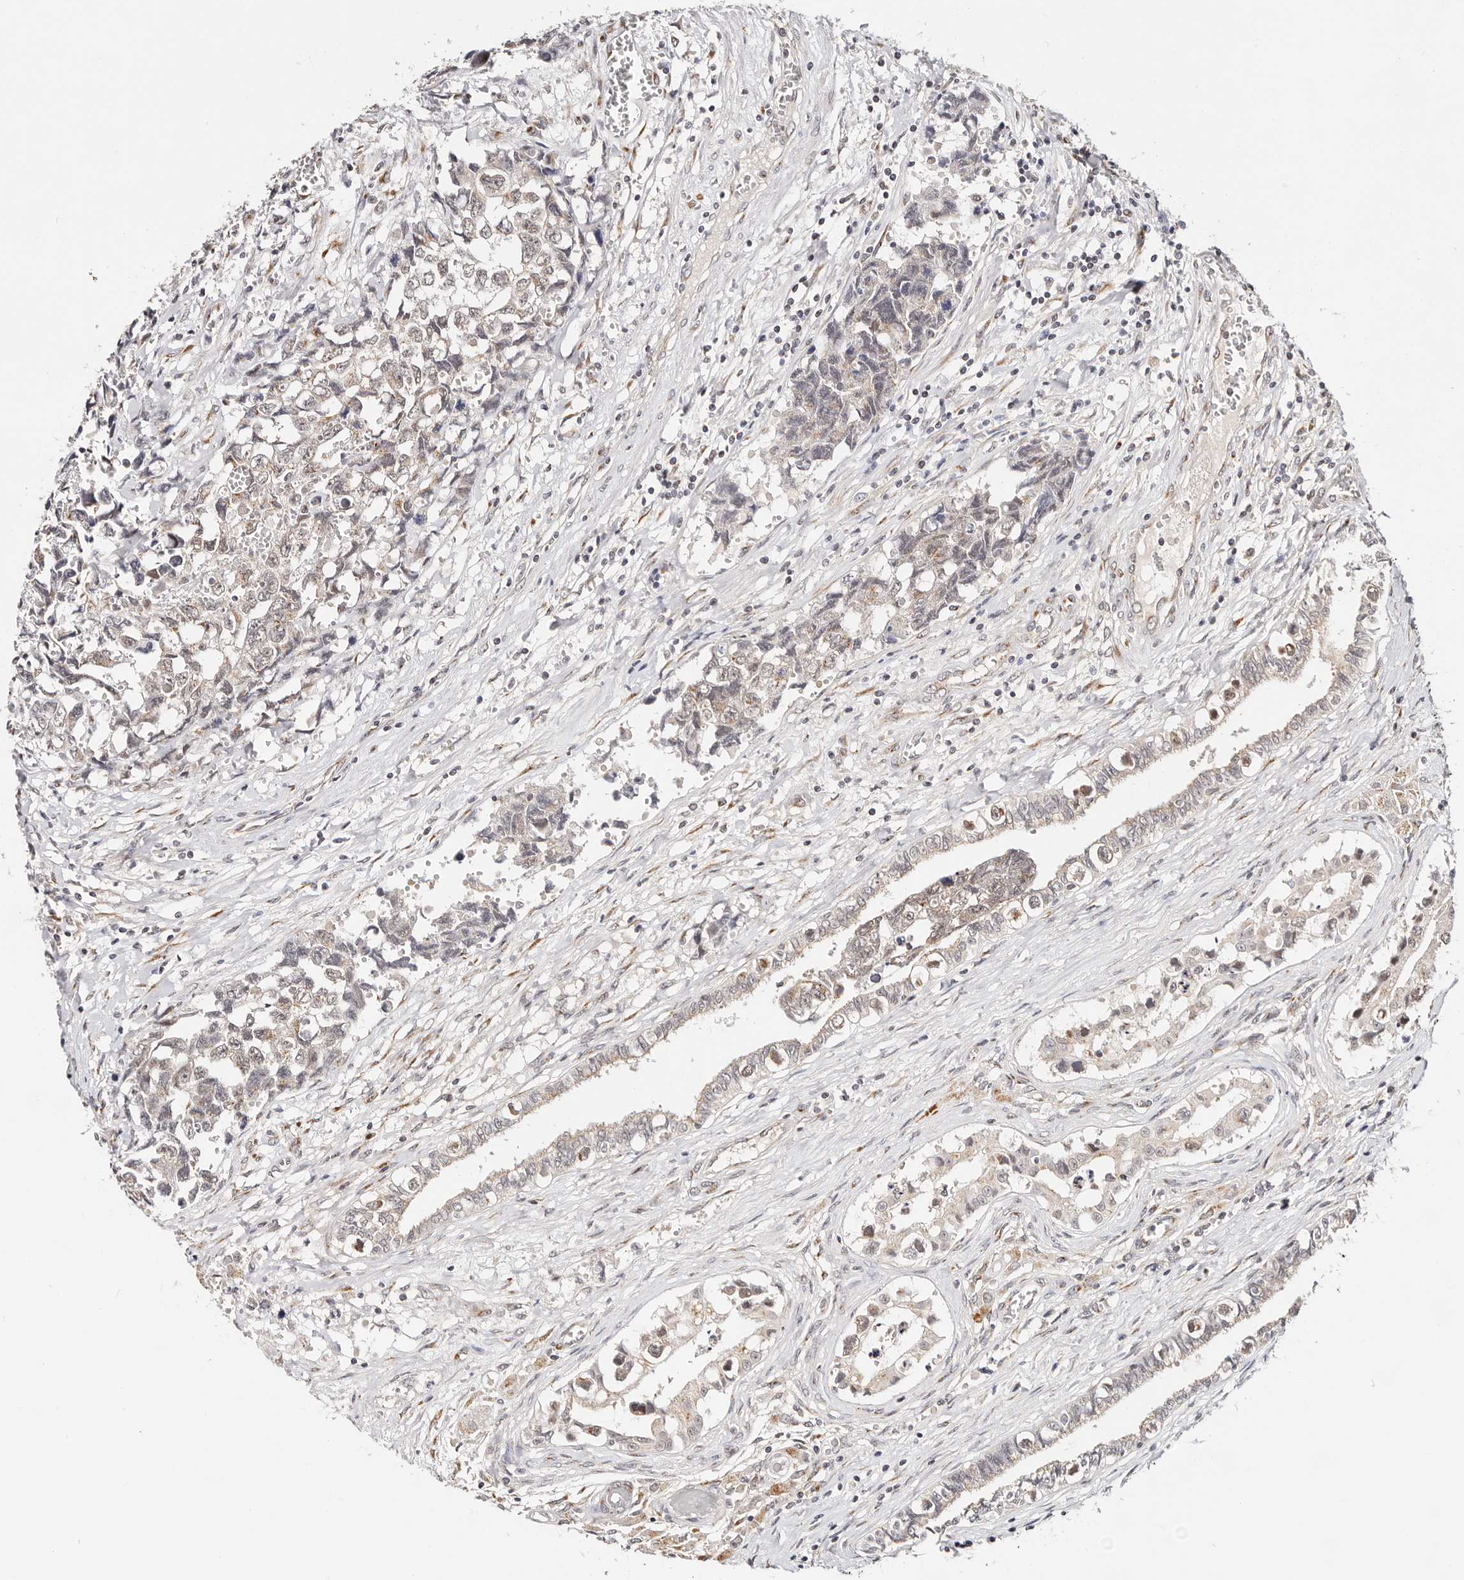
{"staining": {"intensity": "weak", "quantity": "25%-75%", "location": "nuclear"}, "tissue": "testis cancer", "cell_type": "Tumor cells", "image_type": "cancer", "snomed": [{"axis": "morphology", "description": "Carcinoma, Embryonal, NOS"}, {"axis": "topography", "description": "Testis"}], "caption": "Immunohistochemical staining of testis cancer demonstrates low levels of weak nuclear protein positivity in approximately 25%-75% of tumor cells.", "gene": "VIPAS39", "patient": {"sex": "male", "age": 31}}